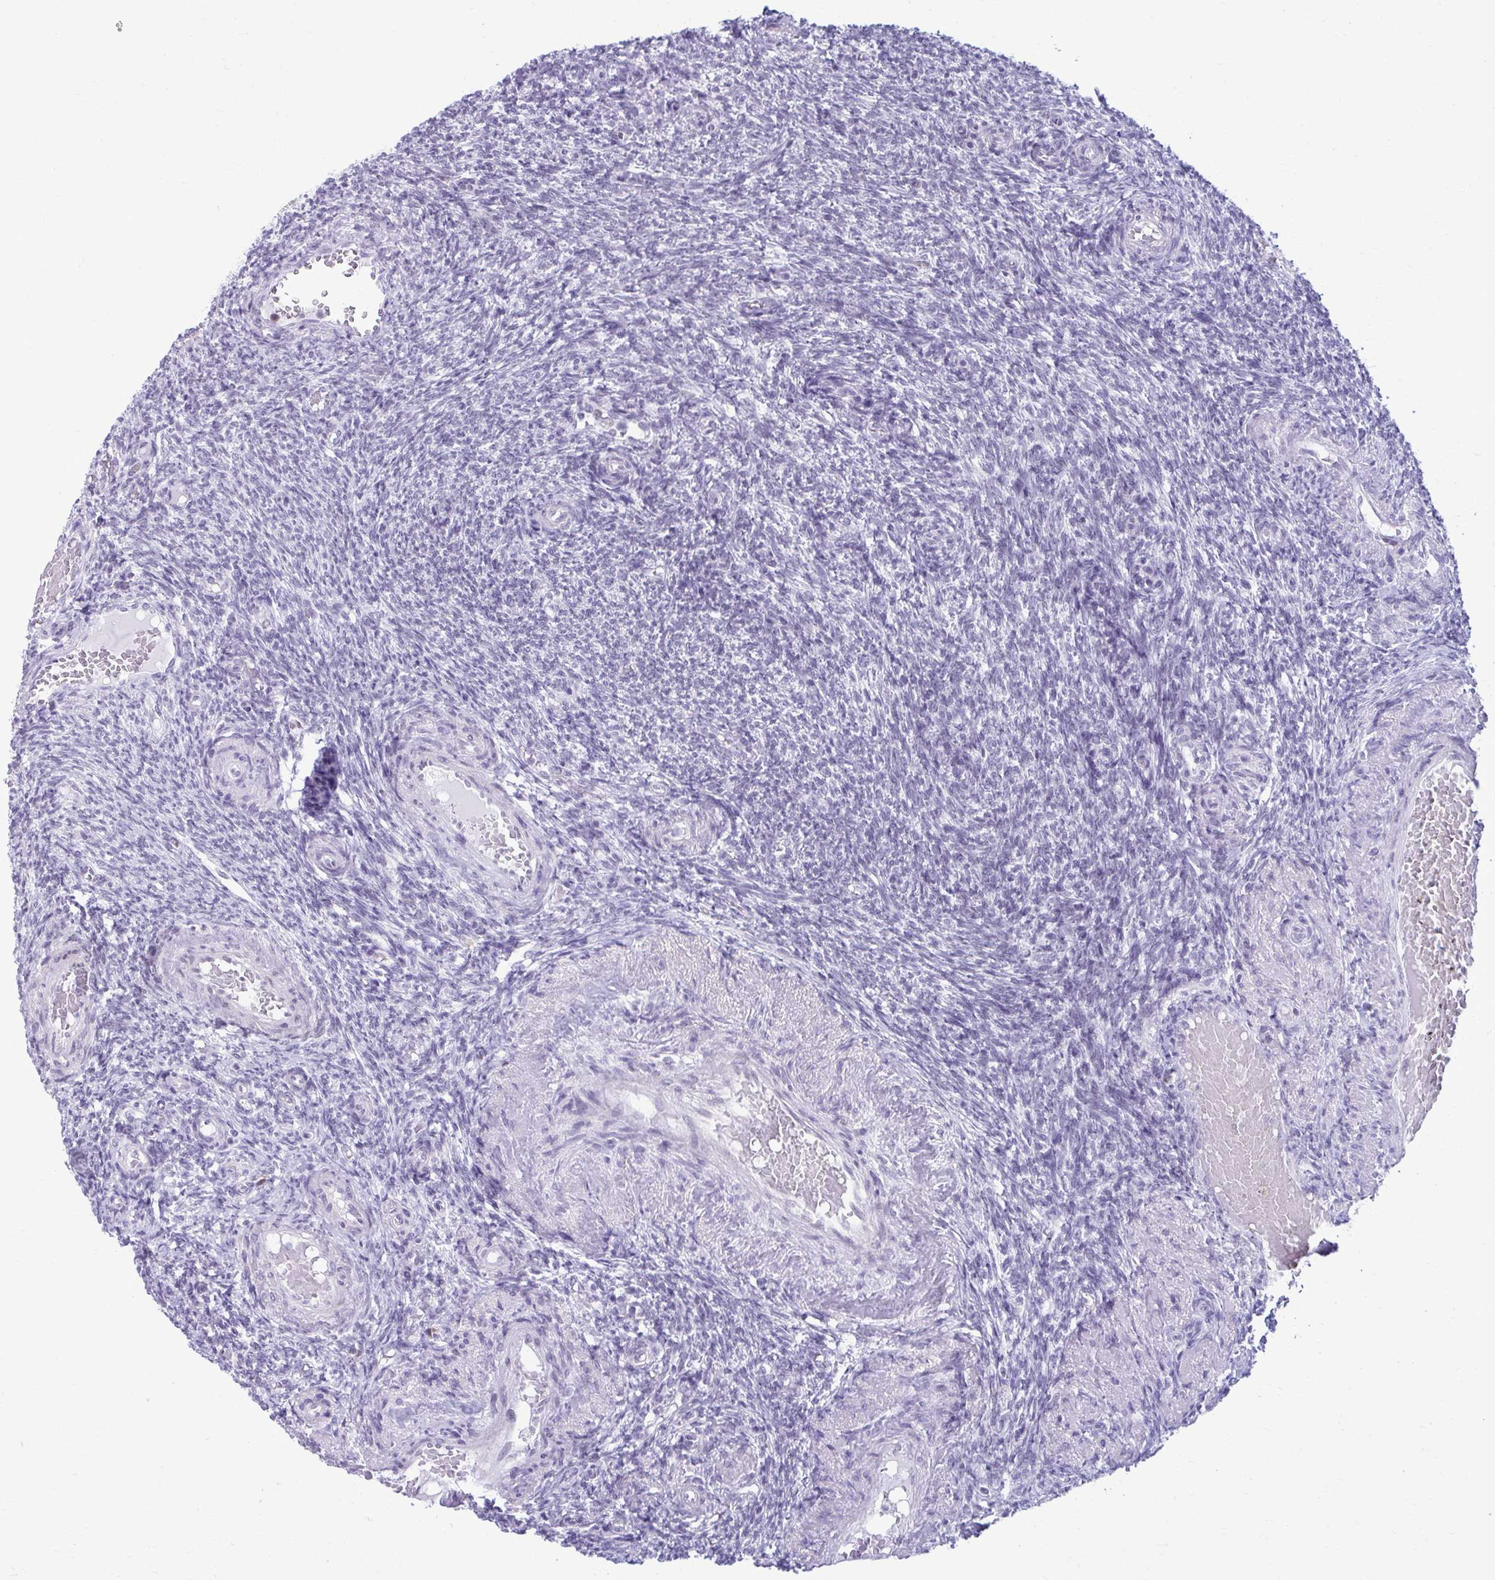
{"staining": {"intensity": "negative", "quantity": "none", "location": "none"}, "tissue": "ovary", "cell_type": "Follicle cells", "image_type": "normal", "snomed": [{"axis": "morphology", "description": "Normal tissue, NOS"}, {"axis": "topography", "description": "Ovary"}], "caption": "This is a histopathology image of immunohistochemistry staining of benign ovary, which shows no expression in follicle cells. (Brightfield microscopy of DAB (3,3'-diaminobenzidine) IHC at high magnification).", "gene": "PROSER1", "patient": {"sex": "female", "age": 39}}